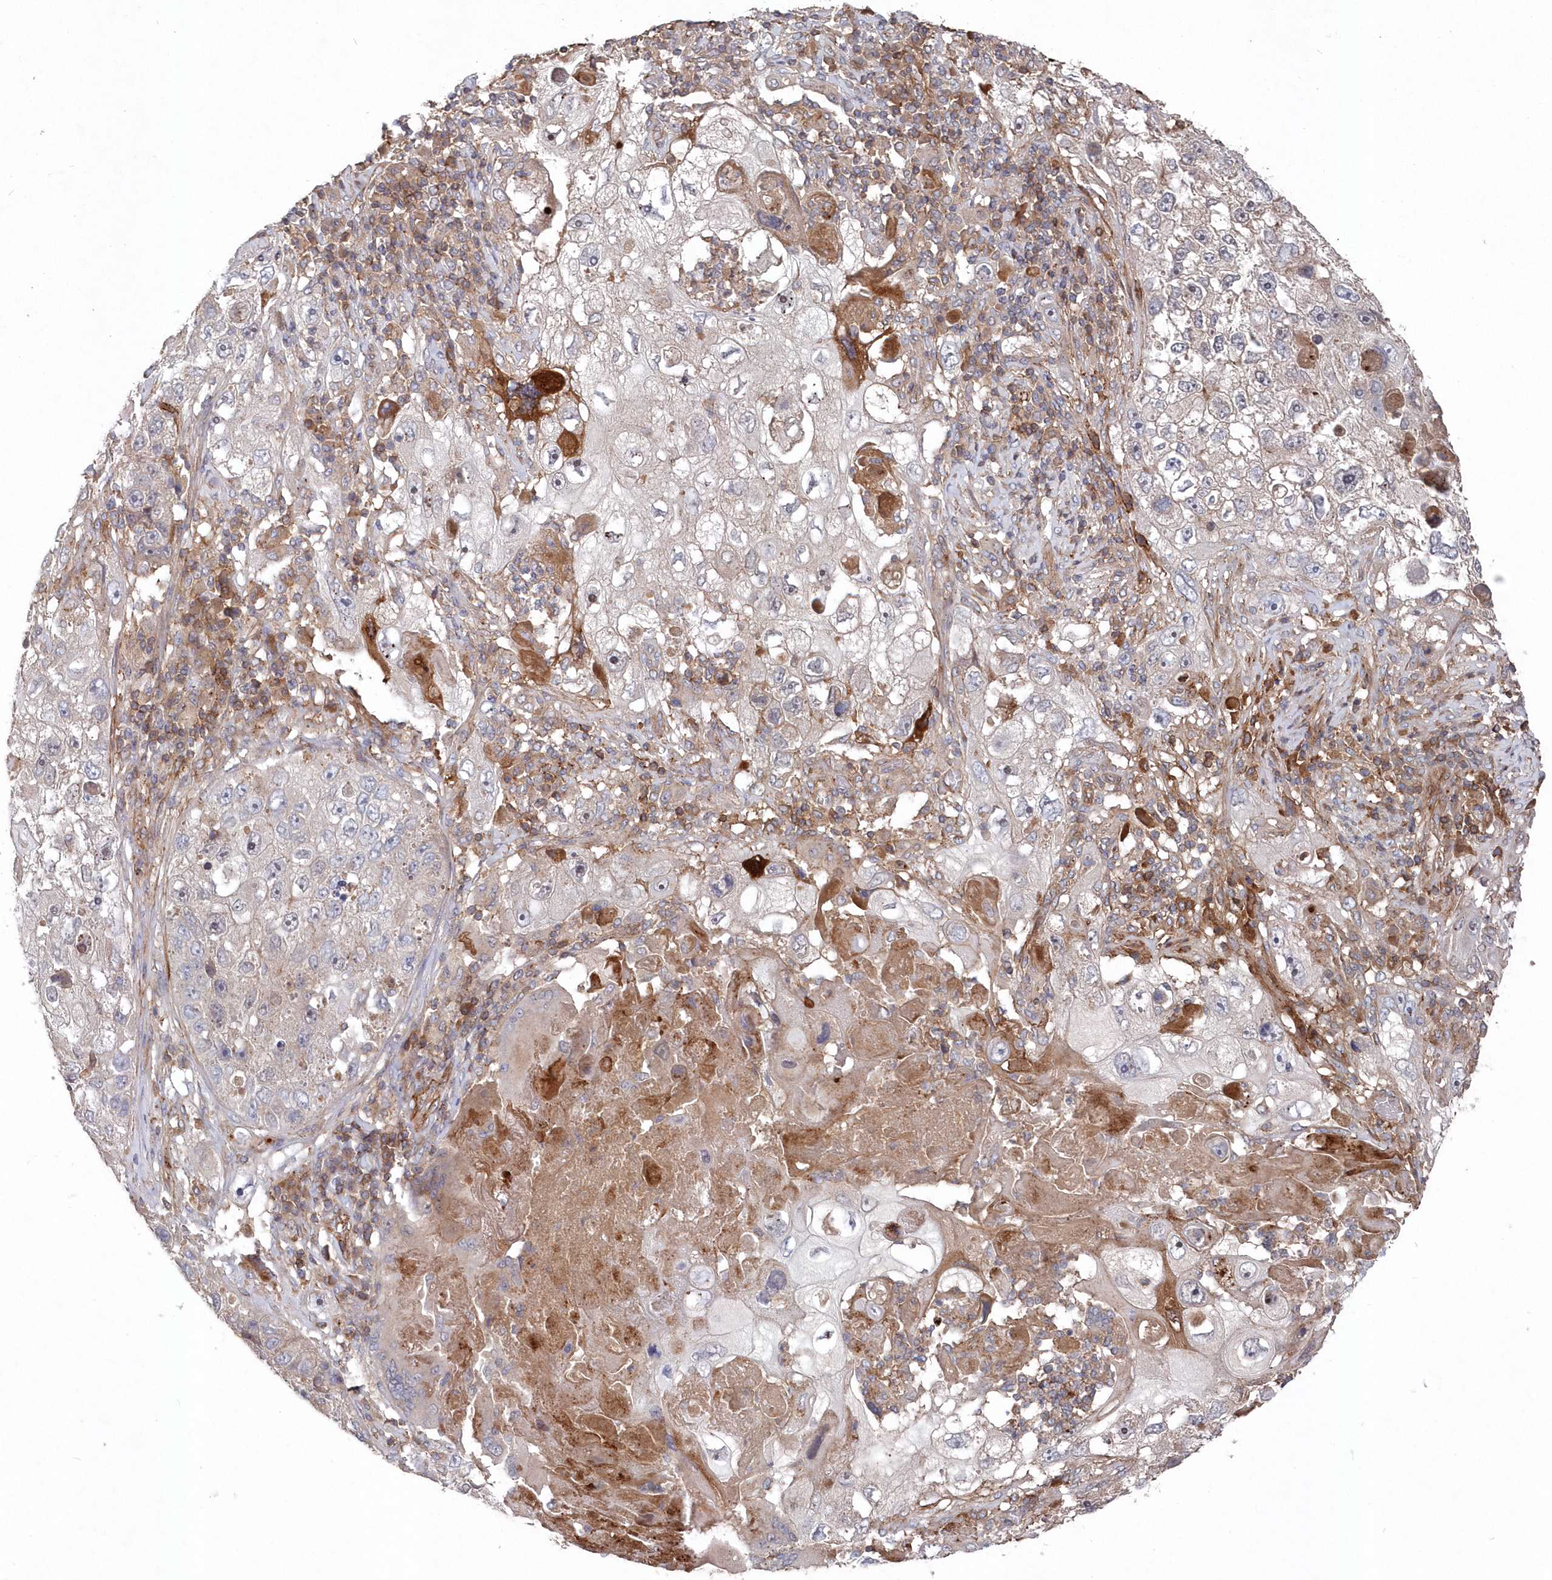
{"staining": {"intensity": "negative", "quantity": "none", "location": "none"}, "tissue": "lung cancer", "cell_type": "Tumor cells", "image_type": "cancer", "snomed": [{"axis": "morphology", "description": "Squamous cell carcinoma, NOS"}, {"axis": "topography", "description": "Lung"}], "caption": "Micrograph shows no significant protein positivity in tumor cells of squamous cell carcinoma (lung).", "gene": "ABHD14B", "patient": {"sex": "male", "age": 61}}